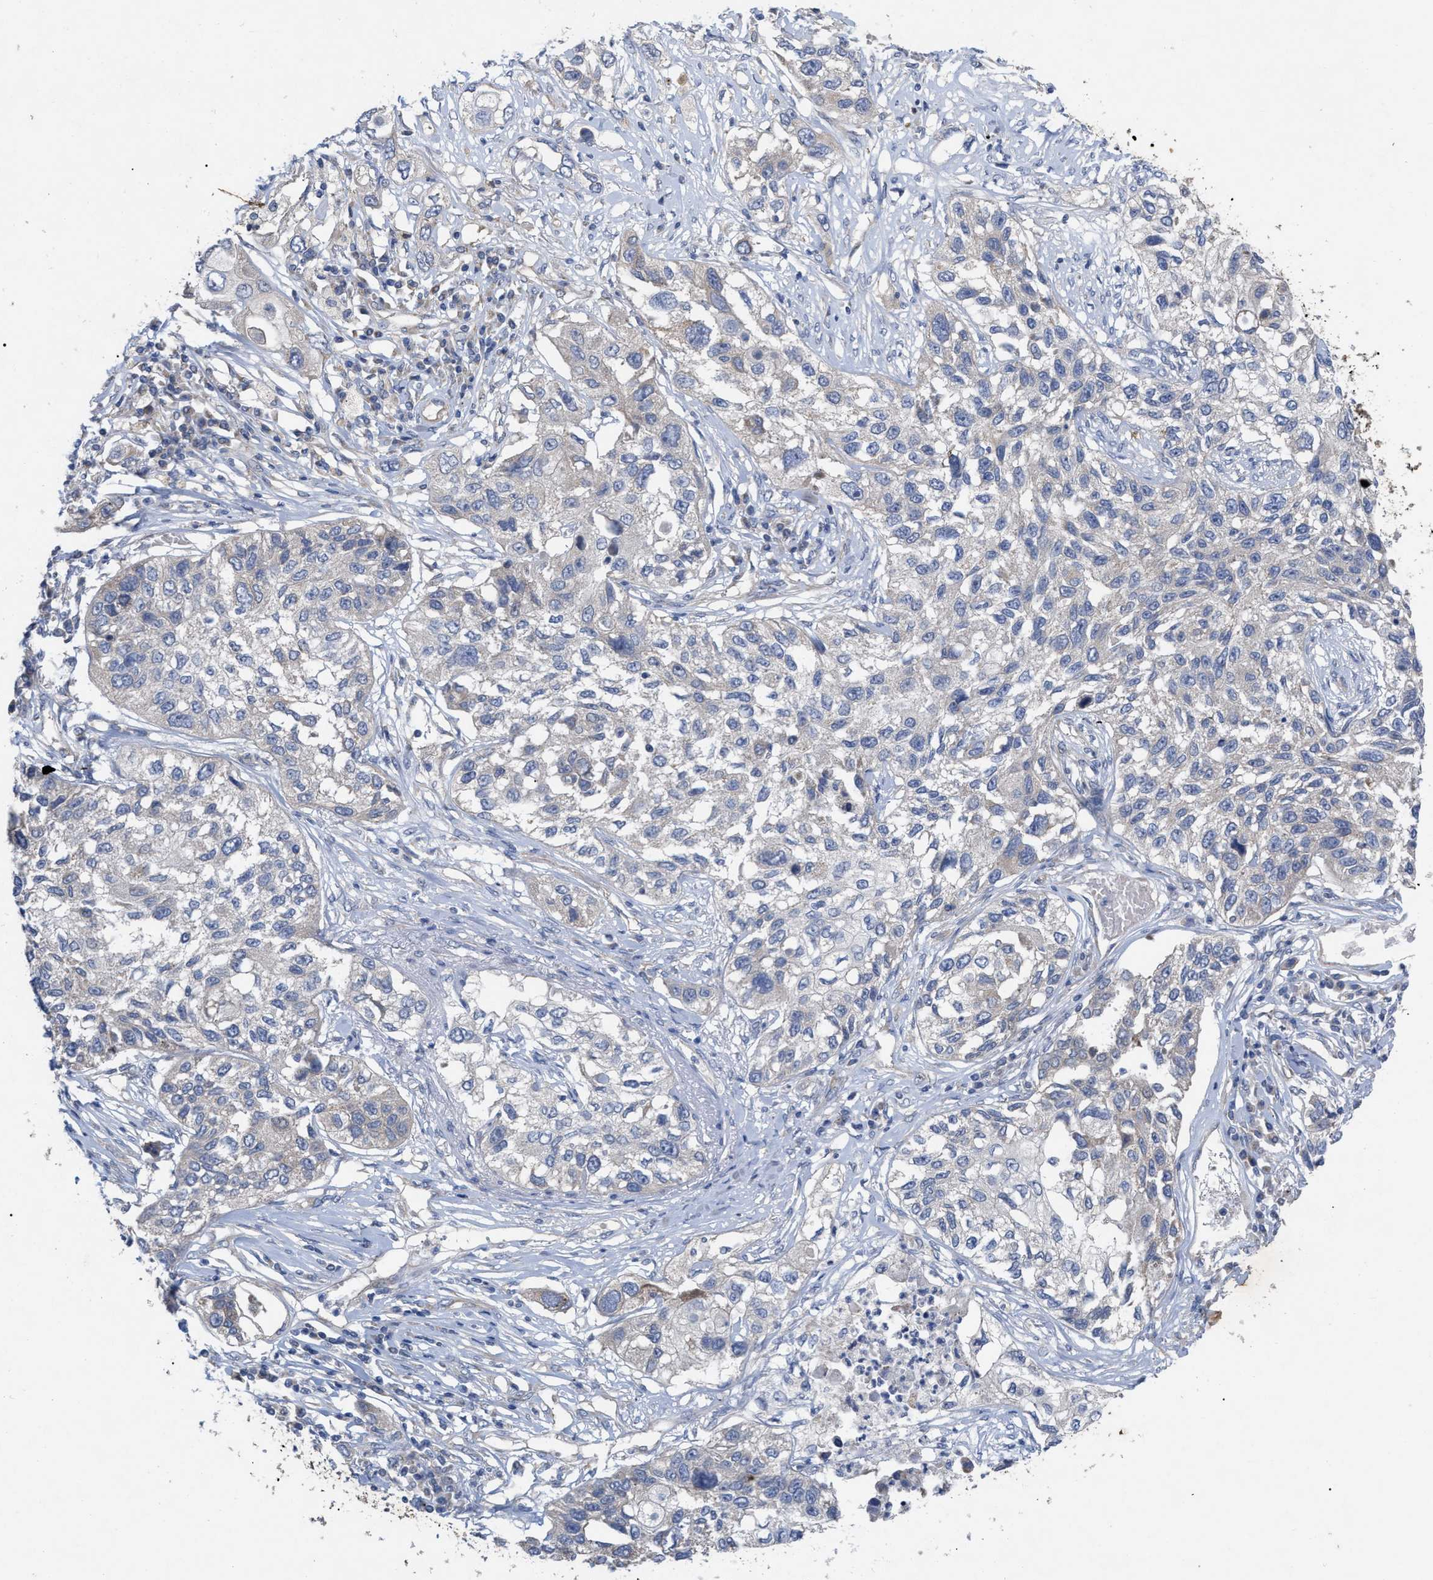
{"staining": {"intensity": "negative", "quantity": "none", "location": "none"}, "tissue": "lung cancer", "cell_type": "Tumor cells", "image_type": "cancer", "snomed": [{"axis": "morphology", "description": "Squamous cell carcinoma, NOS"}, {"axis": "topography", "description": "Lung"}], "caption": "Lung cancer (squamous cell carcinoma) was stained to show a protein in brown. There is no significant staining in tumor cells.", "gene": "VIP", "patient": {"sex": "male", "age": 71}}